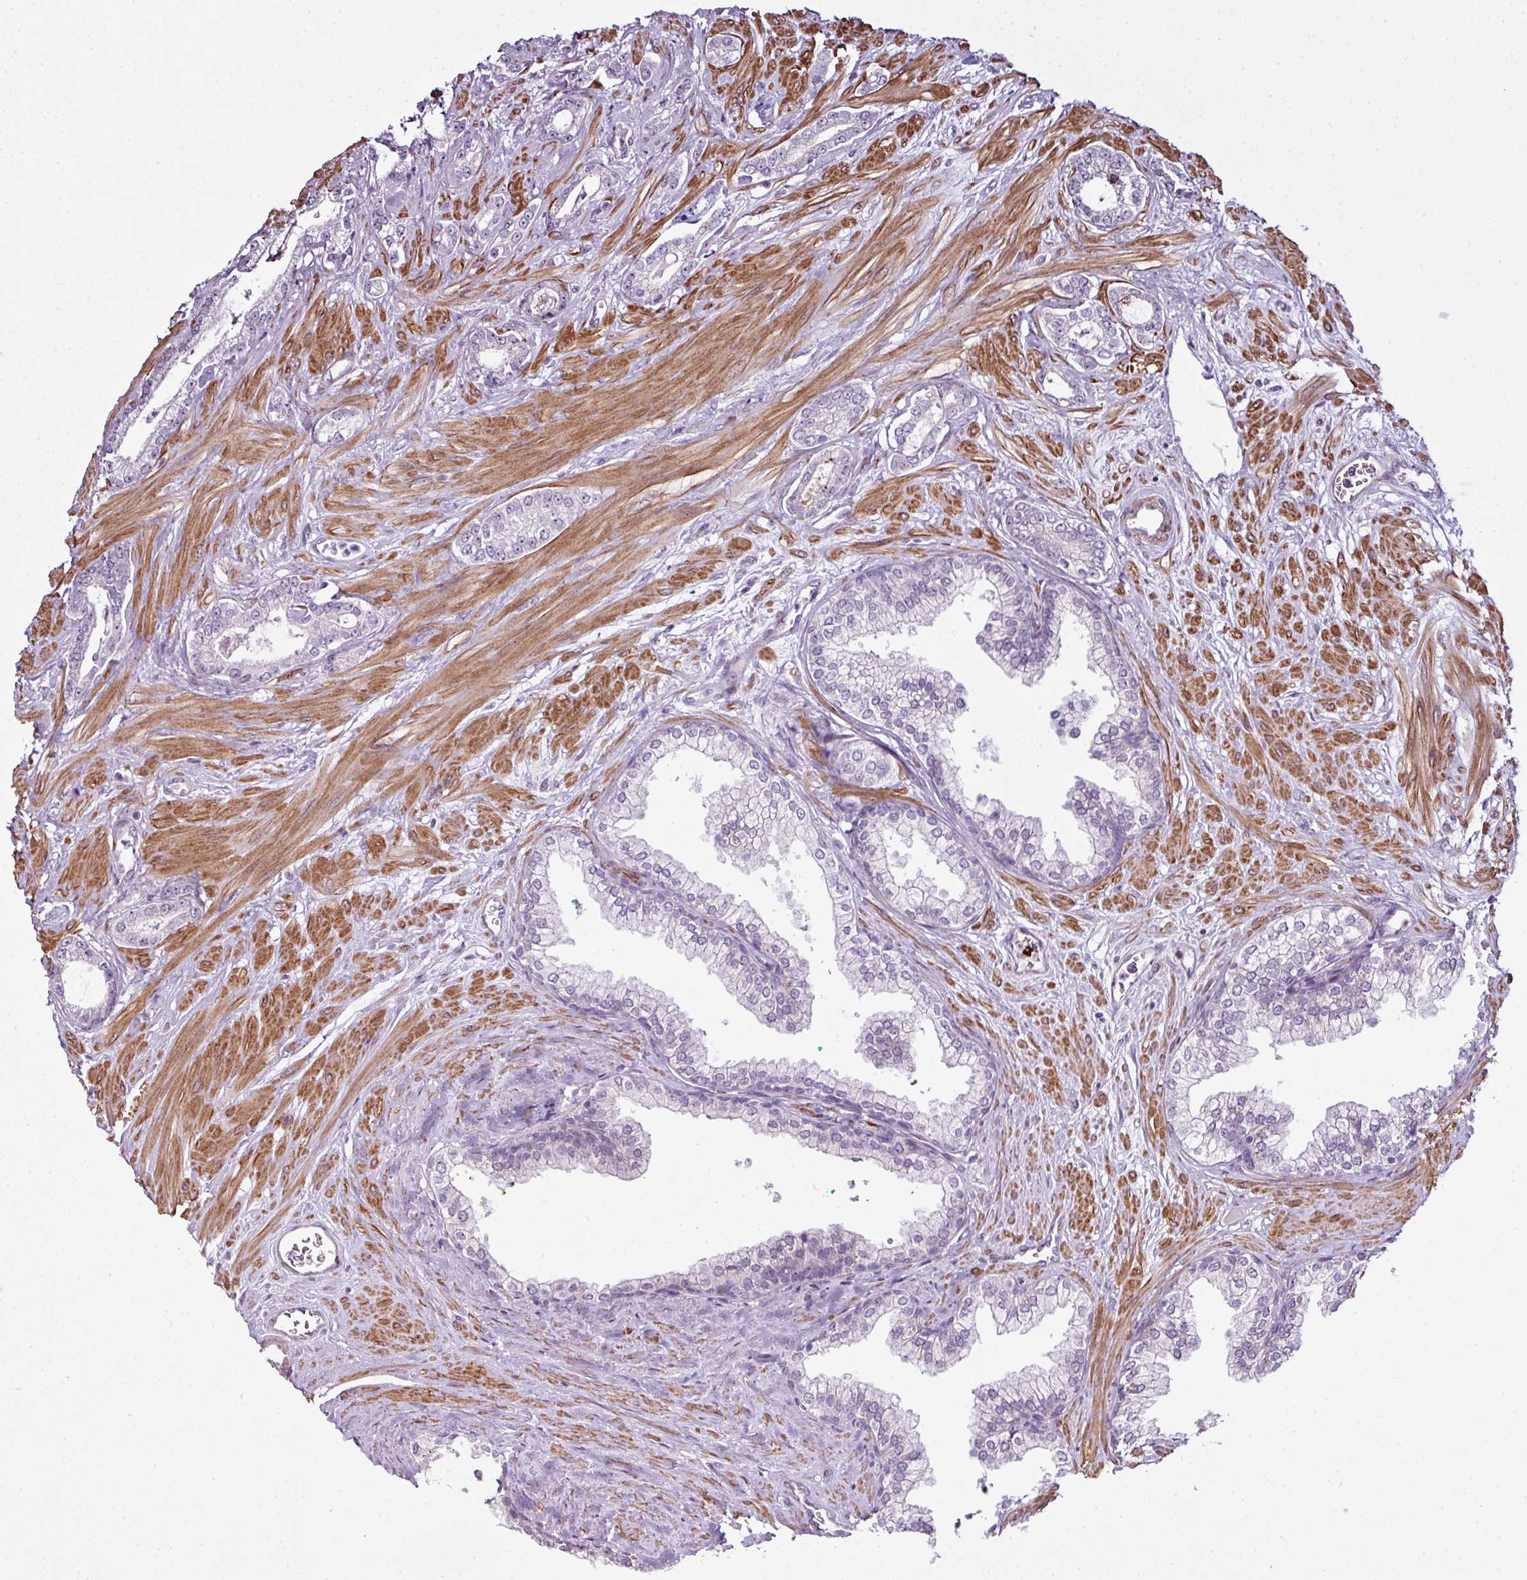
{"staining": {"intensity": "negative", "quantity": "none", "location": "none"}, "tissue": "prostate cancer", "cell_type": "Tumor cells", "image_type": "cancer", "snomed": [{"axis": "morphology", "description": "Adenocarcinoma, Low grade"}, {"axis": "topography", "description": "Prostate"}], "caption": "An image of human adenocarcinoma (low-grade) (prostate) is negative for staining in tumor cells.", "gene": "ZNF688", "patient": {"sex": "male", "age": 60}}